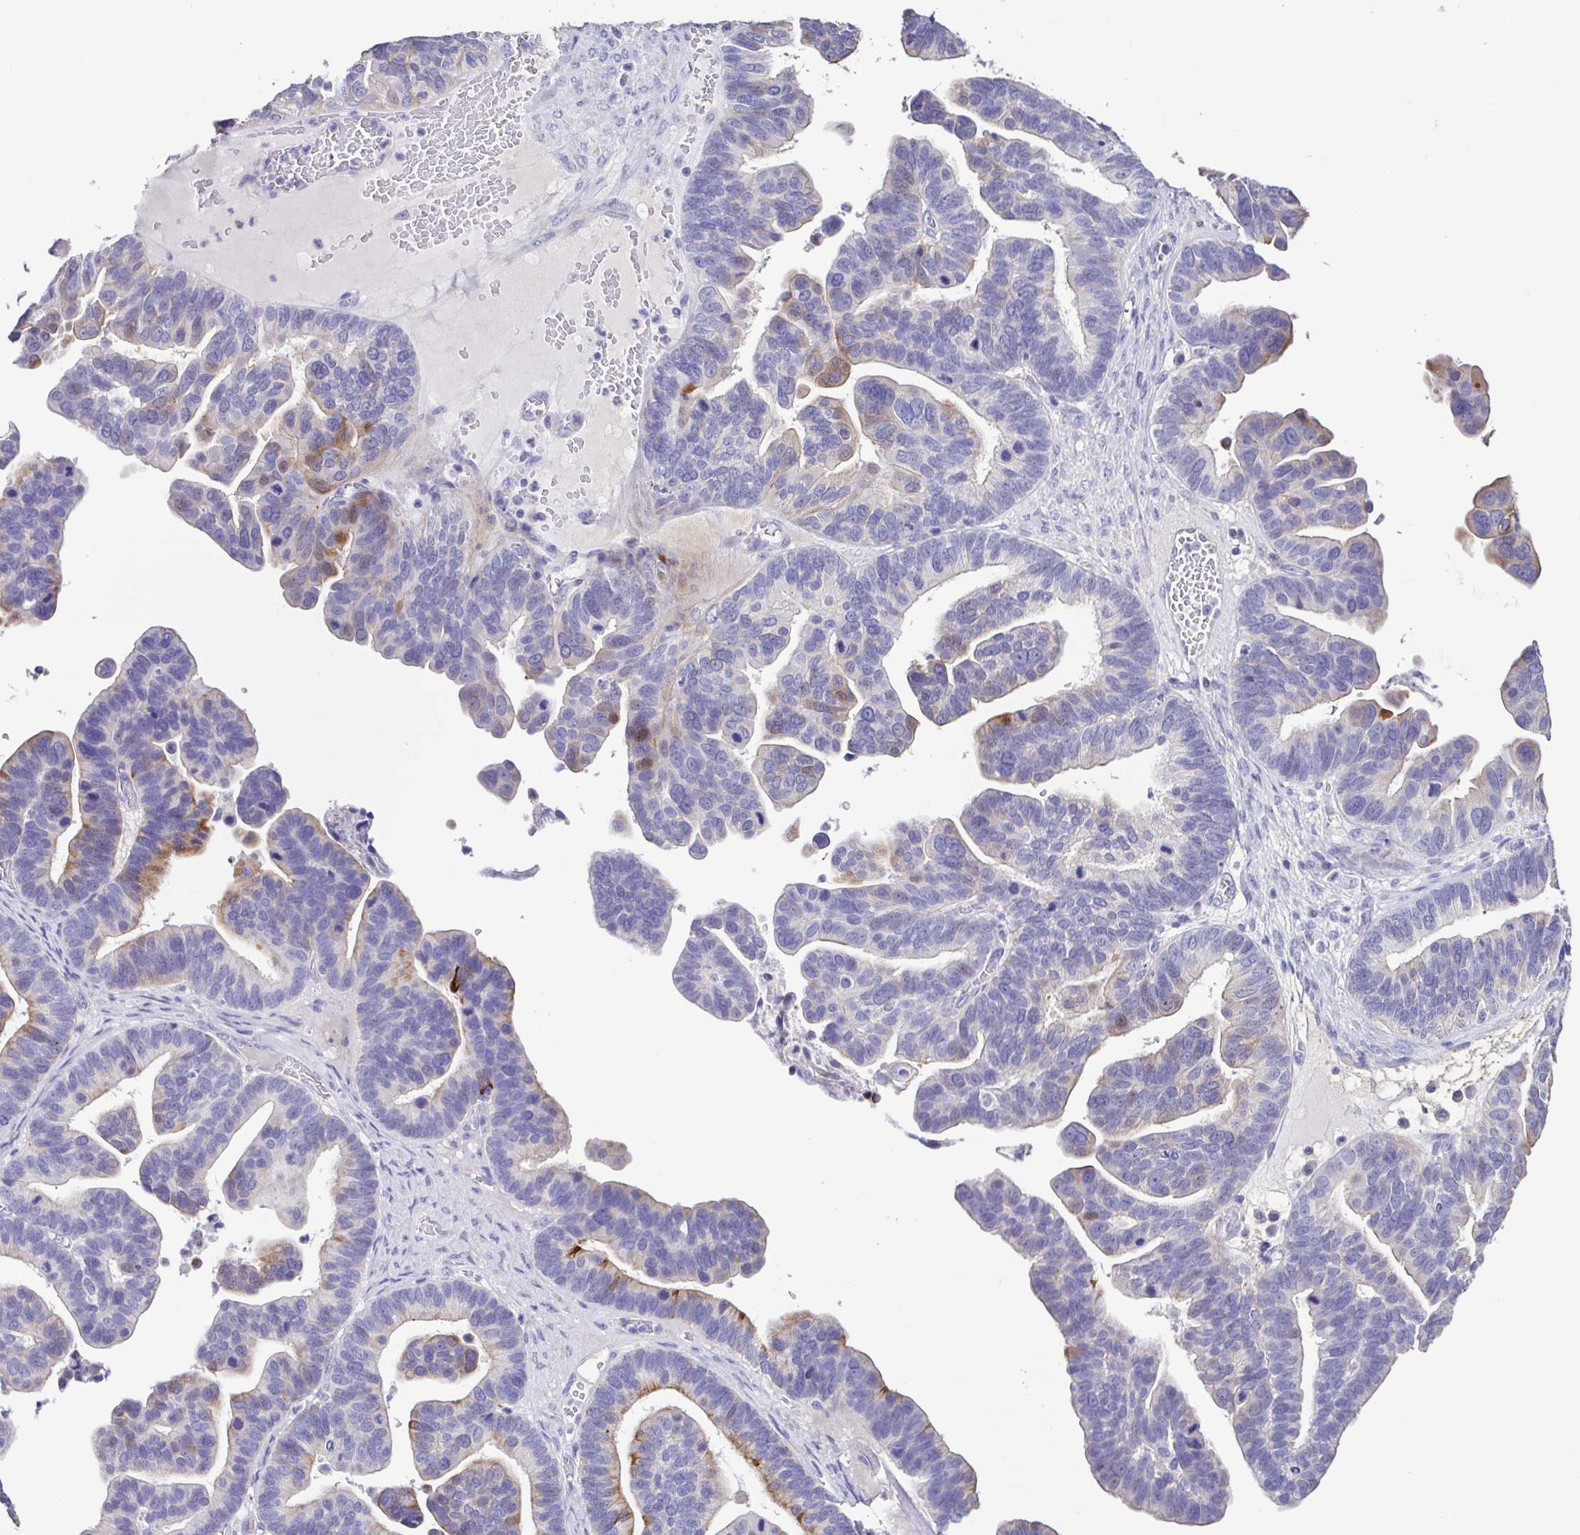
{"staining": {"intensity": "moderate", "quantity": "25%-75%", "location": "cytoplasmic/membranous"}, "tissue": "ovarian cancer", "cell_type": "Tumor cells", "image_type": "cancer", "snomed": [{"axis": "morphology", "description": "Cystadenocarcinoma, serous, NOS"}, {"axis": "topography", "description": "Ovary"}], "caption": "Immunohistochemical staining of human ovarian cancer (serous cystadenocarcinoma) displays moderate cytoplasmic/membranous protein positivity in approximately 25%-75% of tumor cells. (Stains: DAB in brown, nuclei in blue, Microscopy: brightfield microscopy at high magnification).", "gene": "PLA2G4E", "patient": {"sex": "female", "age": 56}}